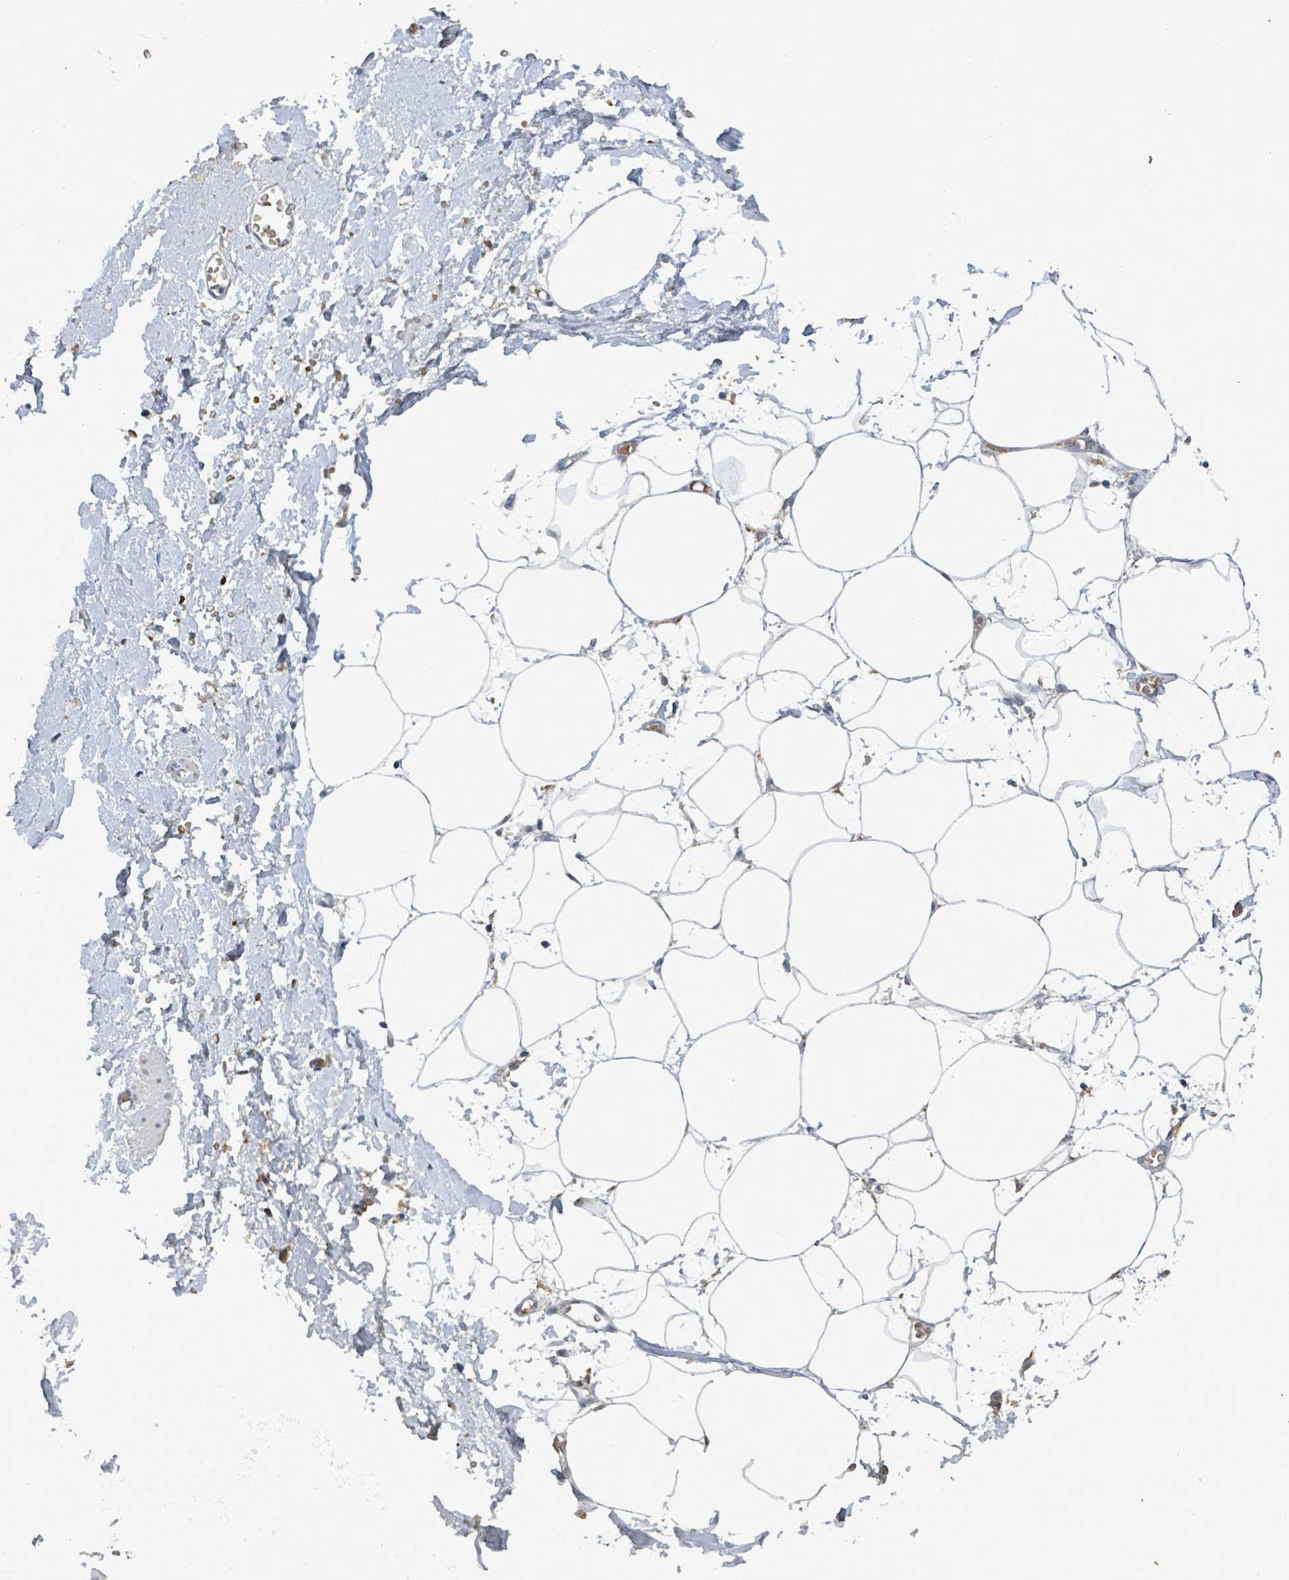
{"staining": {"intensity": "negative", "quantity": "none", "location": "none"}, "tissue": "adipose tissue", "cell_type": "Adipocytes", "image_type": "normal", "snomed": [{"axis": "morphology", "description": "Normal tissue, NOS"}, {"axis": "topography", "description": "Prostate"}, {"axis": "topography", "description": "Peripheral nerve tissue"}], "caption": "The image shows no significant staining in adipocytes of adipose tissue. (Stains: DAB immunohistochemistry (IHC) with hematoxylin counter stain, Microscopy: brightfield microscopy at high magnification).", "gene": "SEBOX", "patient": {"sex": "male", "age": 55}}